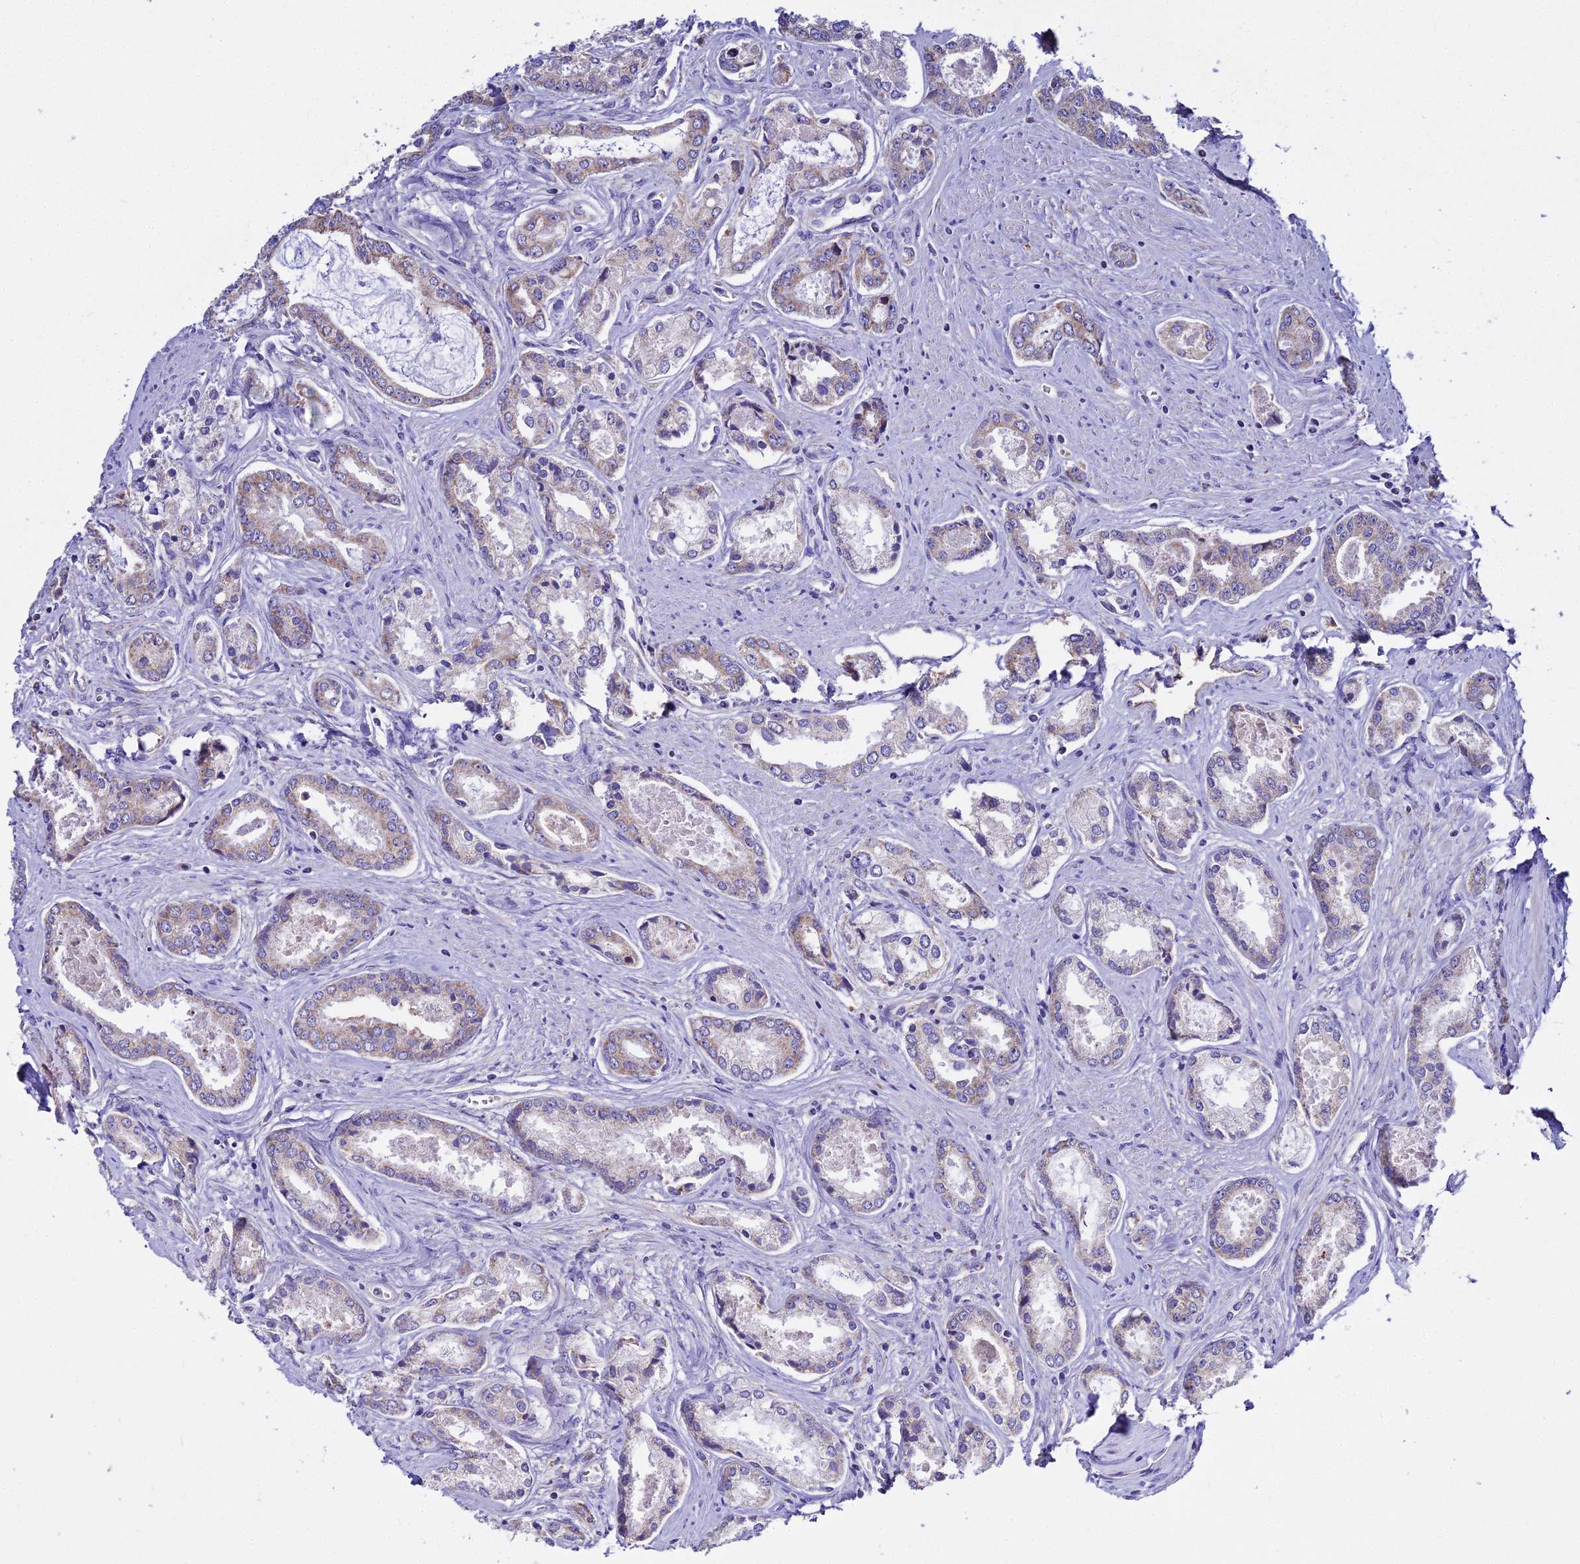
{"staining": {"intensity": "weak", "quantity": "25%-75%", "location": "cytoplasmic/membranous"}, "tissue": "prostate cancer", "cell_type": "Tumor cells", "image_type": "cancer", "snomed": [{"axis": "morphology", "description": "Adenocarcinoma, Low grade"}, {"axis": "topography", "description": "Prostate"}], "caption": "Immunohistochemistry of adenocarcinoma (low-grade) (prostate) exhibits low levels of weak cytoplasmic/membranous positivity in approximately 25%-75% of tumor cells.", "gene": "TYW5", "patient": {"sex": "male", "age": 68}}